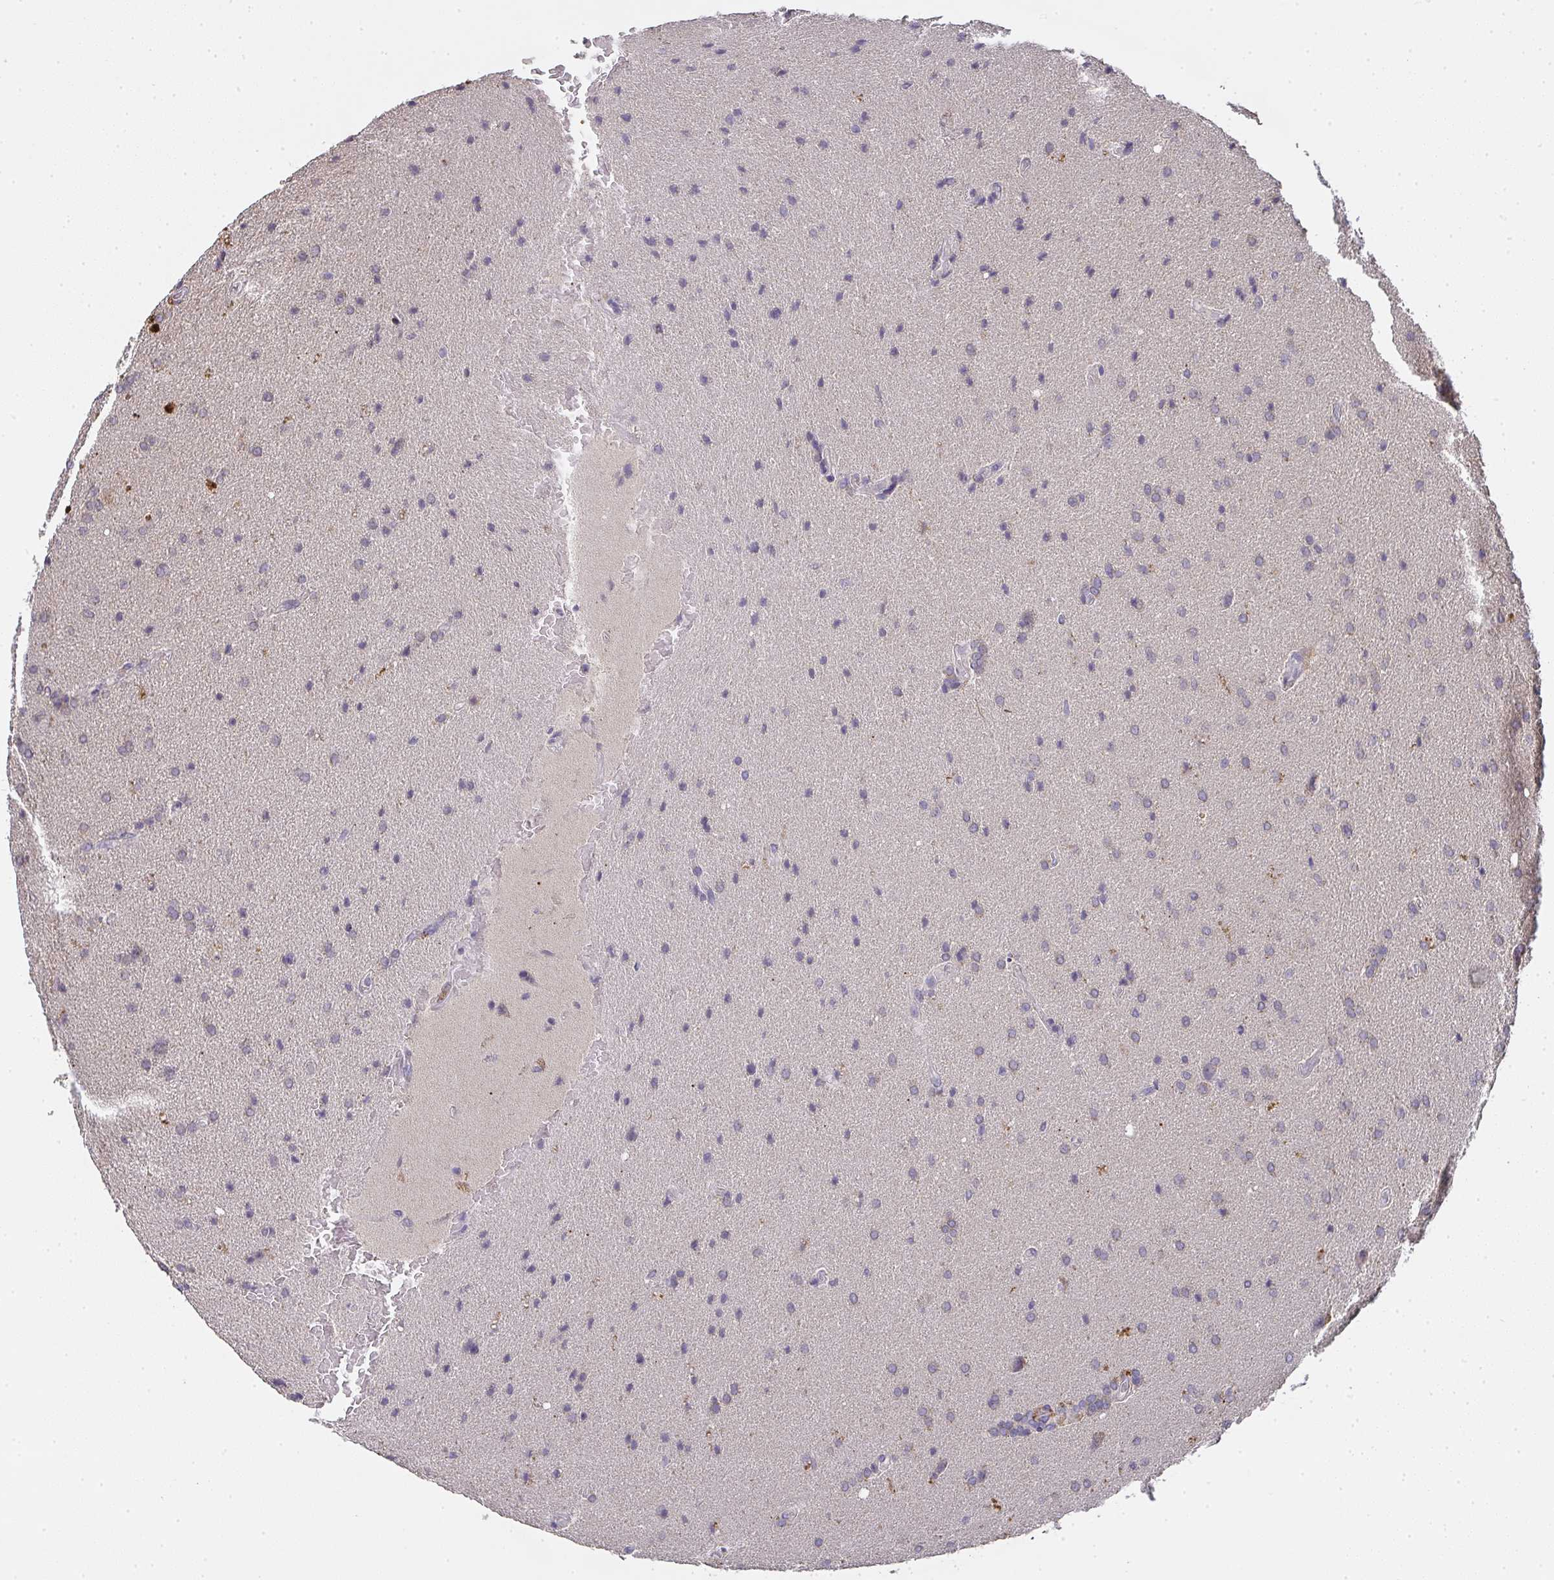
{"staining": {"intensity": "negative", "quantity": "none", "location": "none"}, "tissue": "glioma", "cell_type": "Tumor cells", "image_type": "cancer", "snomed": [{"axis": "morphology", "description": "Glioma, malignant, High grade"}, {"axis": "topography", "description": "Brain"}], "caption": "Tumor cells are negative for protein expression in human glioma.", "gene": "TMEM219", "patient": {"sex": "male", "age": 56}}